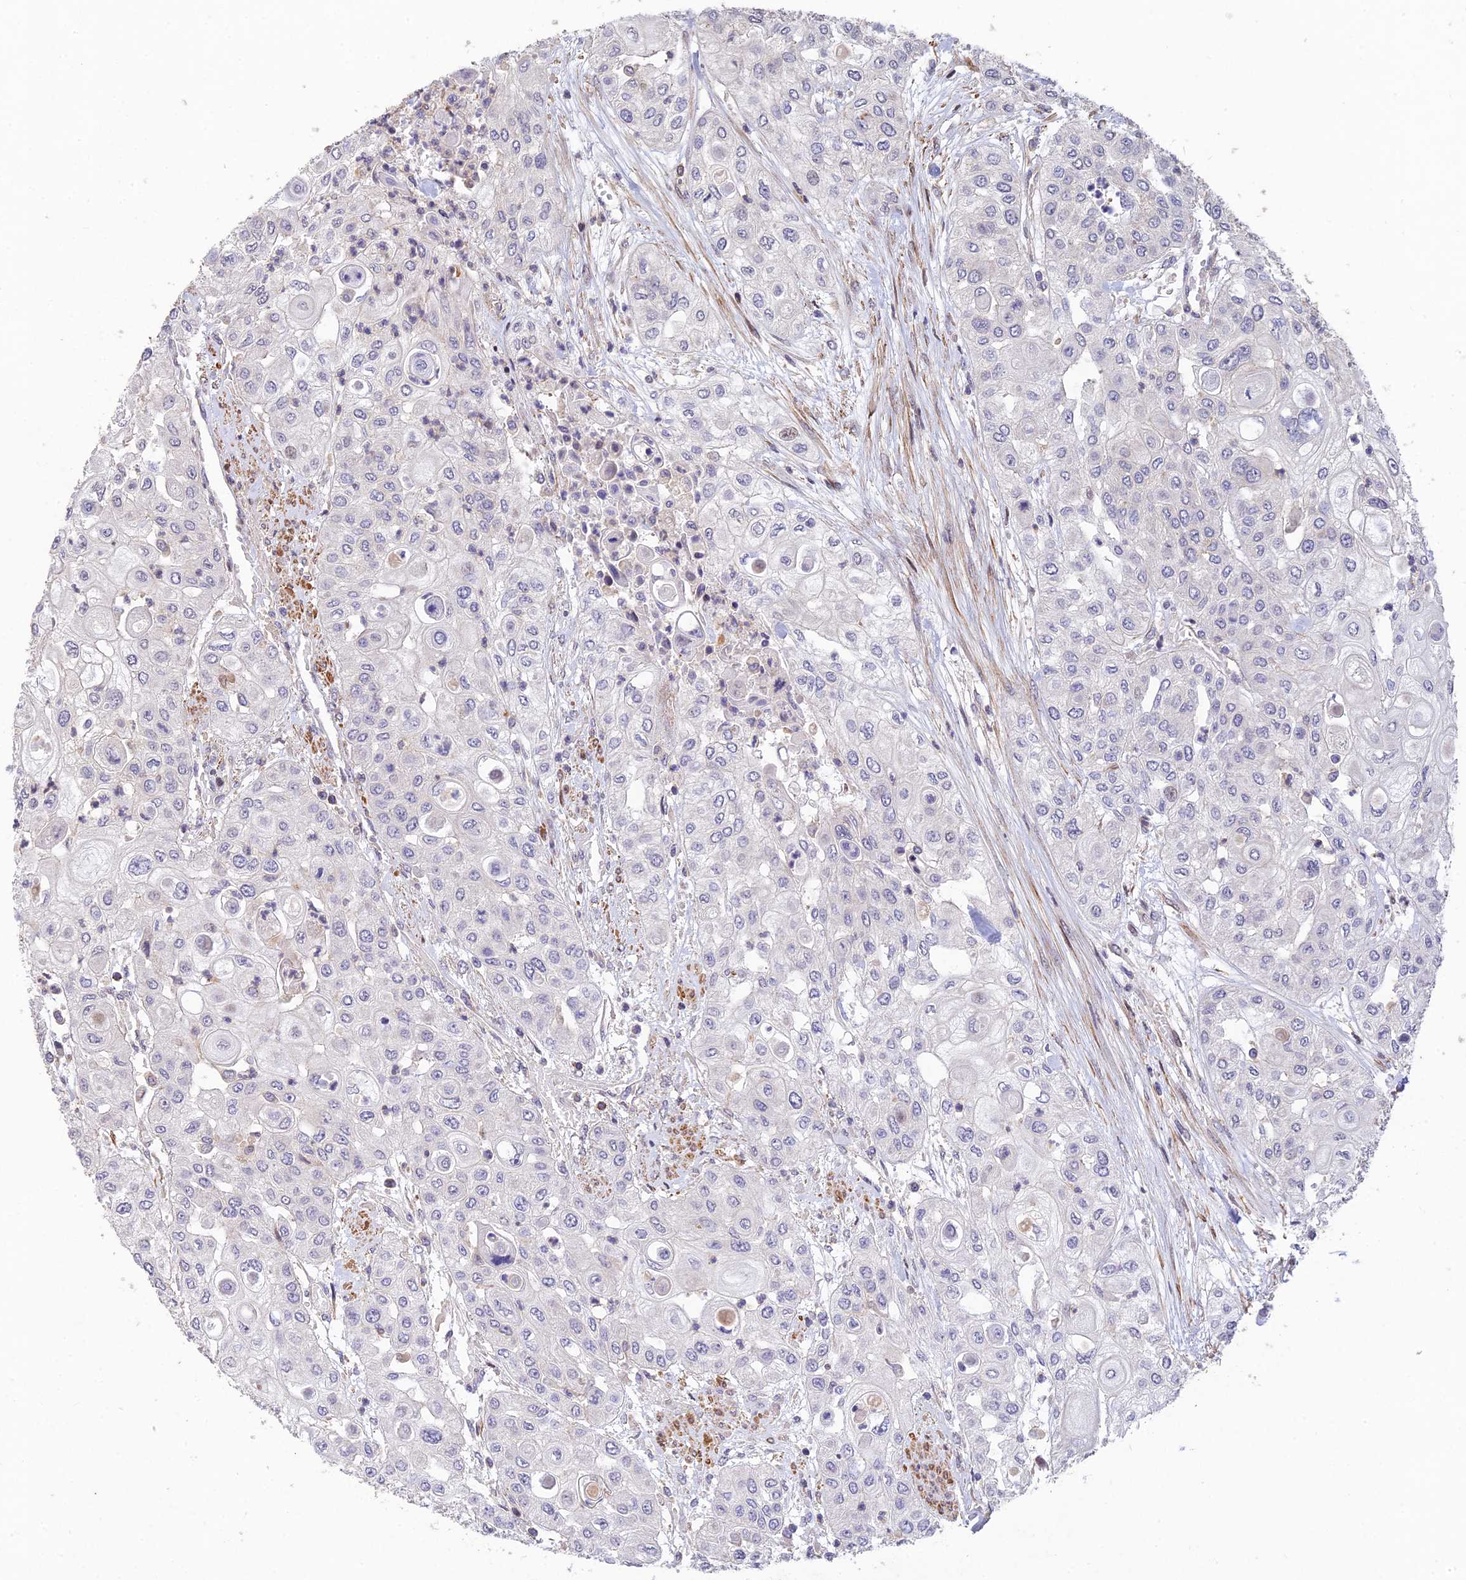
{"staining": {"intensity": "negative", "quantity": "none", "location": "none"}, "tissue": "urothelial cancer", "cell_type": "Tumor cells", "image_type": "cancer", "snomed": [{"axis": "morphology", "description": "Urothelial carcinoma, High grade"}, {"axis": "topography", "description": "Urinary bladder"}], "caption": "IHC of urothelial carcinoma (high-grade) displays no positivity in tumor cells.", "gene": "RELCH", "patient": {"sex": "female", "age": 79}}